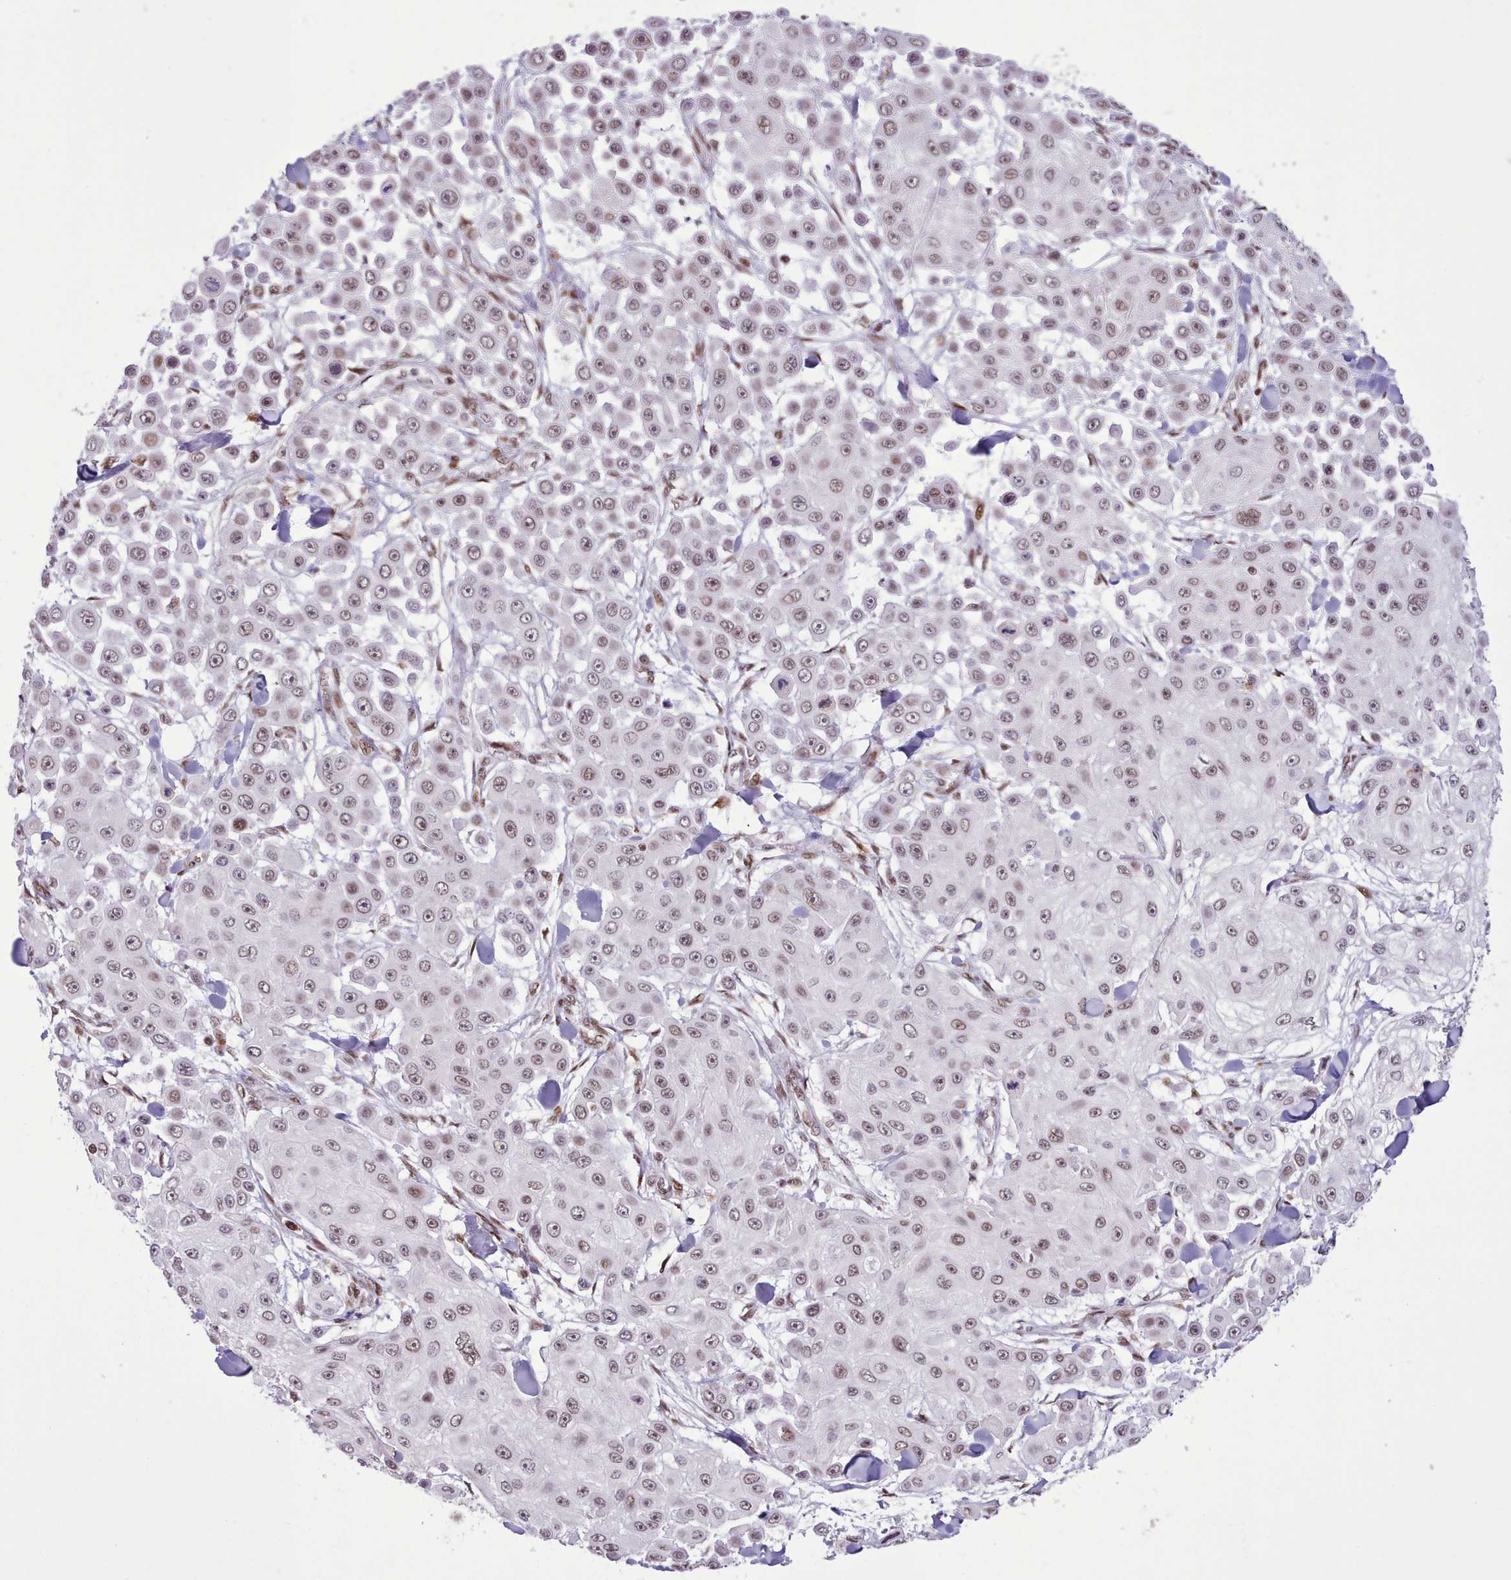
{"staining": {"intensity": "moderate", "quantity": ">75%", "location": "nuclear"}, "tissue": "skin cancer", "cell_type": "Tumor cells", "image_type": "cancer", "snomed": [{"axis": "morphology", "description": "Squamous cell carcinoma, NOS"}, {"axis": "topography", "description": "Skin"}], "caption": "Immunohistochemistry of skin cancer reveals medium levels of moderate nuclear expression in approximately >75% of tumor cells. (DAB (3,3'-diaminobenzidine) IHC with brightfield microscopy, high magnification).", "gene": "TAF15", "patient": {"sex": "male", "age": 67}}